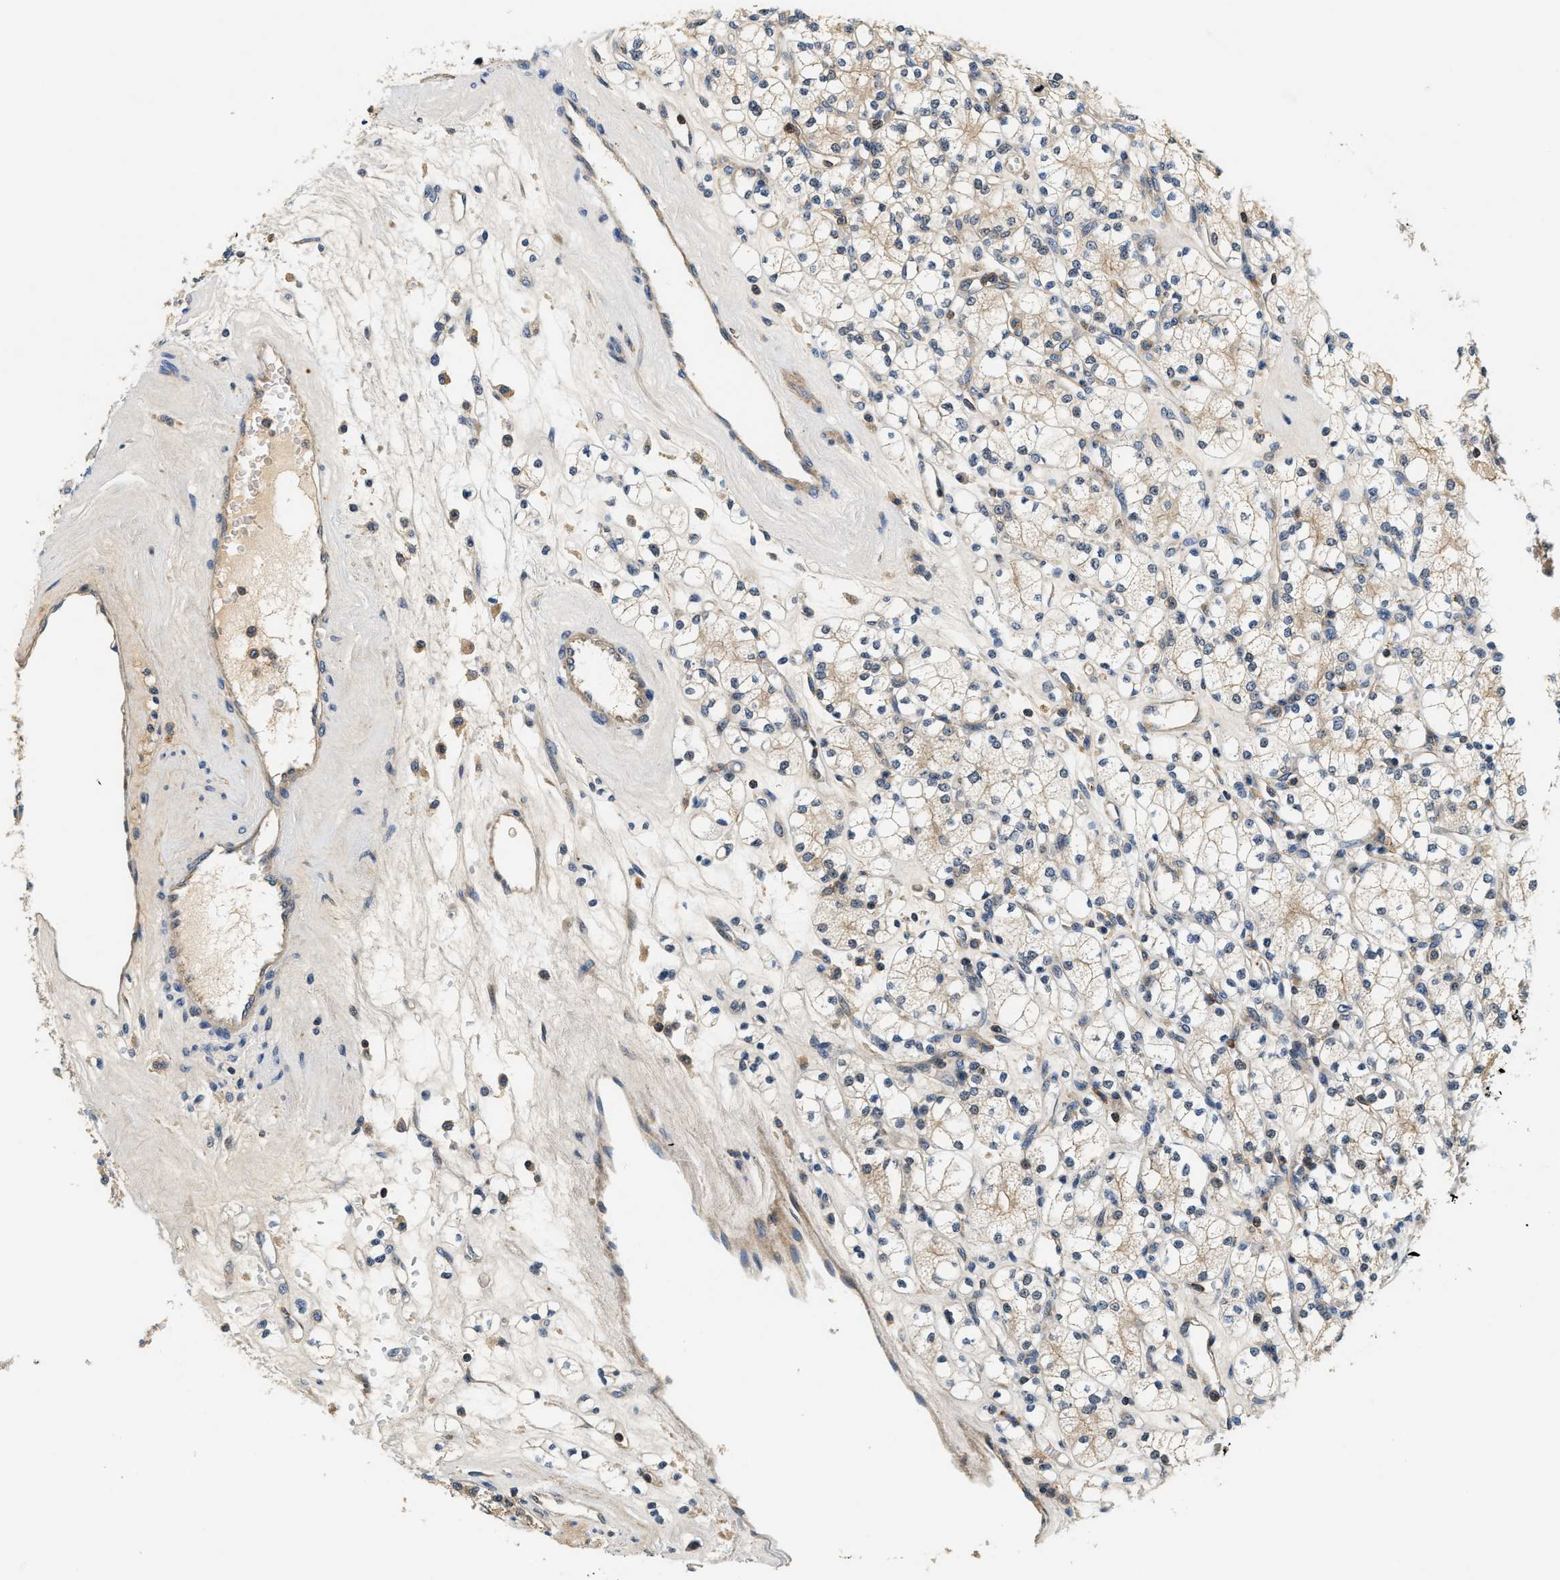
{"staining": {"intensity": "weak", "quantity": "25%-75%", "location": "cytoplasmic/membranous"}, "tissue": "renal cancer", "cell_type": "Tumor cells", "image_type": "cancer", "snomed": [{"axis": "morphology", "description": "Adenocarcinoma, NOS"}, {"axis": "topography", "description": "Kidney"}], "caption": "Renal cancer (adenocarcinoma) stained for a protein (brown) shows weak cytoplasmic/membranous positive positivity in approximately 25%-75% of tumor cells.", "gene": "SAMD9", "patient": {"sex": "male", "age": 77}}